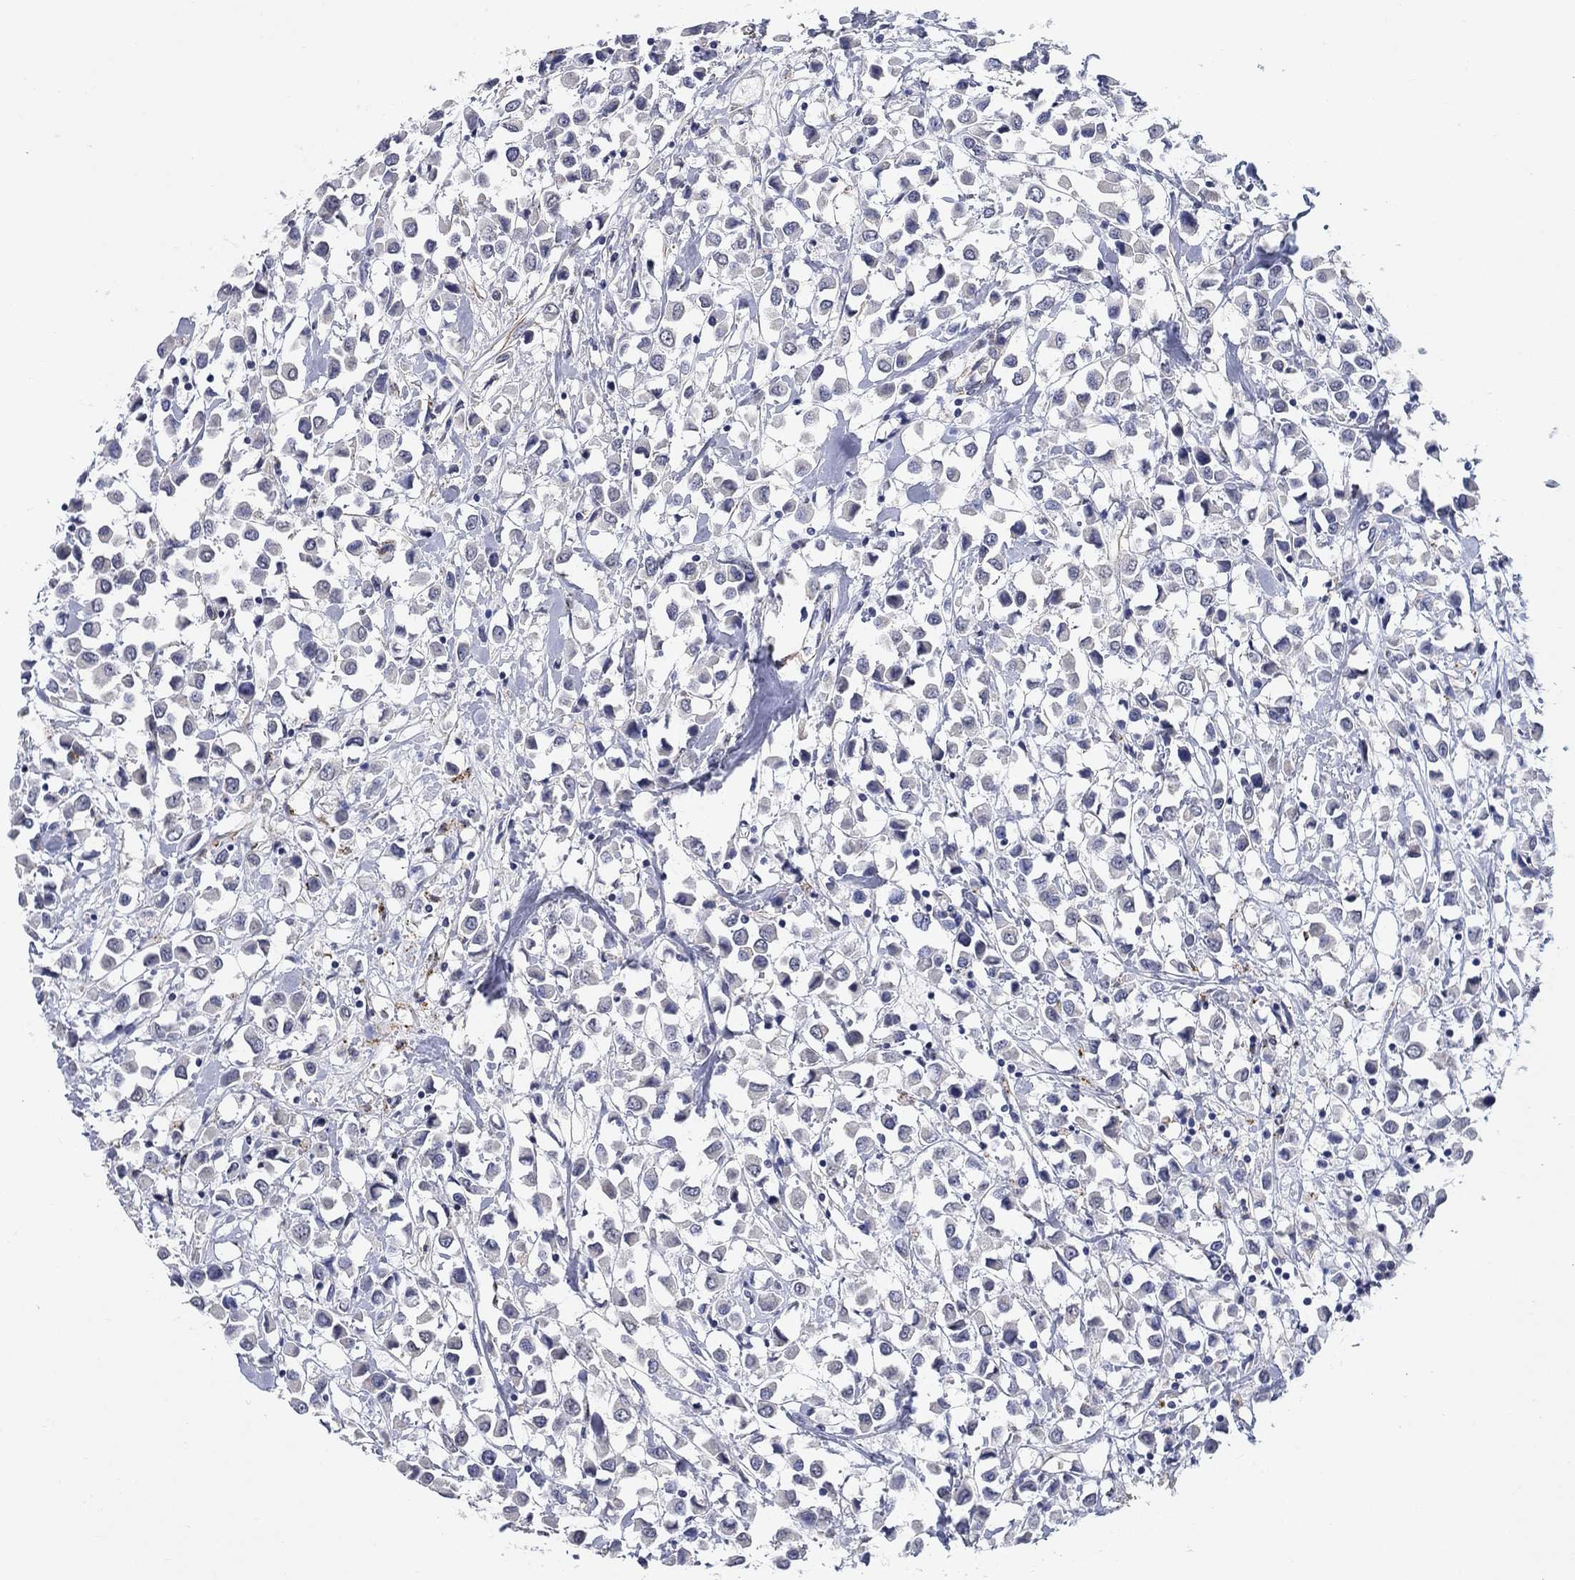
{"staining": {"intensity": "negative", "quantity": "none", "location": "none"}, "tissue": "breast cancer", "cell_type": "Tumor cells", "image_type": "cancer", "snomed": [{"axis": "morphology", "description": "Duct carcinoma"}, {"axis": "topography", "description": "Breast"}], "caption": "This is an IHC photomicrograph of human breast invasive ductal carcinoma. There is no staining in tumor cells.", "gene": "OTUB2", "patient": {"sex": "female", "age": 61}}